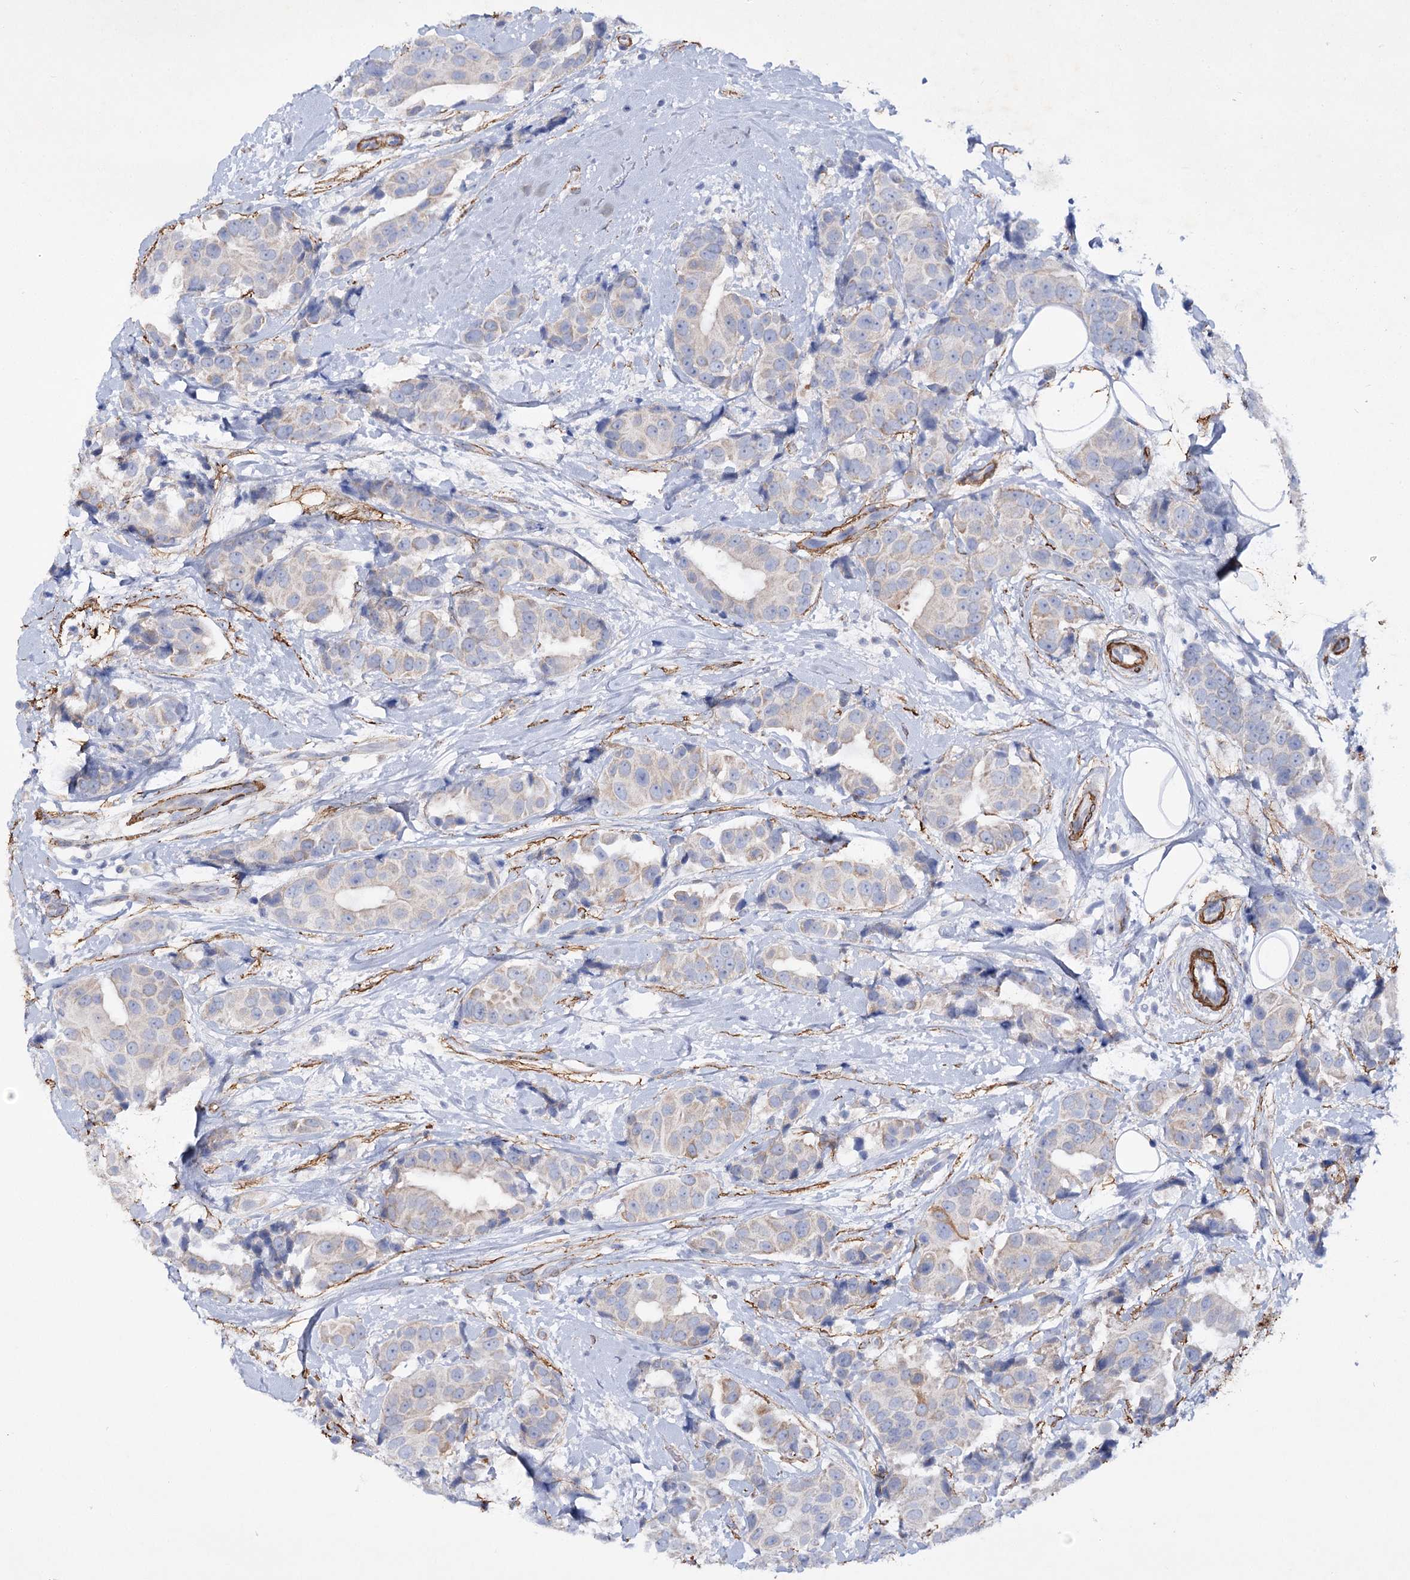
{"staining": {"intensity": "weak", "quantity": "<25%", "location": "cytoplasmic/membranous"}, "tissue": "breast cancer", "cell_type": "Tumor cells", "image_type": "cancer", "snomed": [{"axis": "morphology", "description": "Normal tissue, NOS"}, {"axis": "morphology", "description": "Duct carcinoma"}, {"axis": "topography", "description": "Breast"}], "caption": "Immunohistochemistry (IHC) of human breast cancer exhibits no positivity in tumor cells.", "gene": "RTN2", "patient": {"sex": "female", "age": 39}}